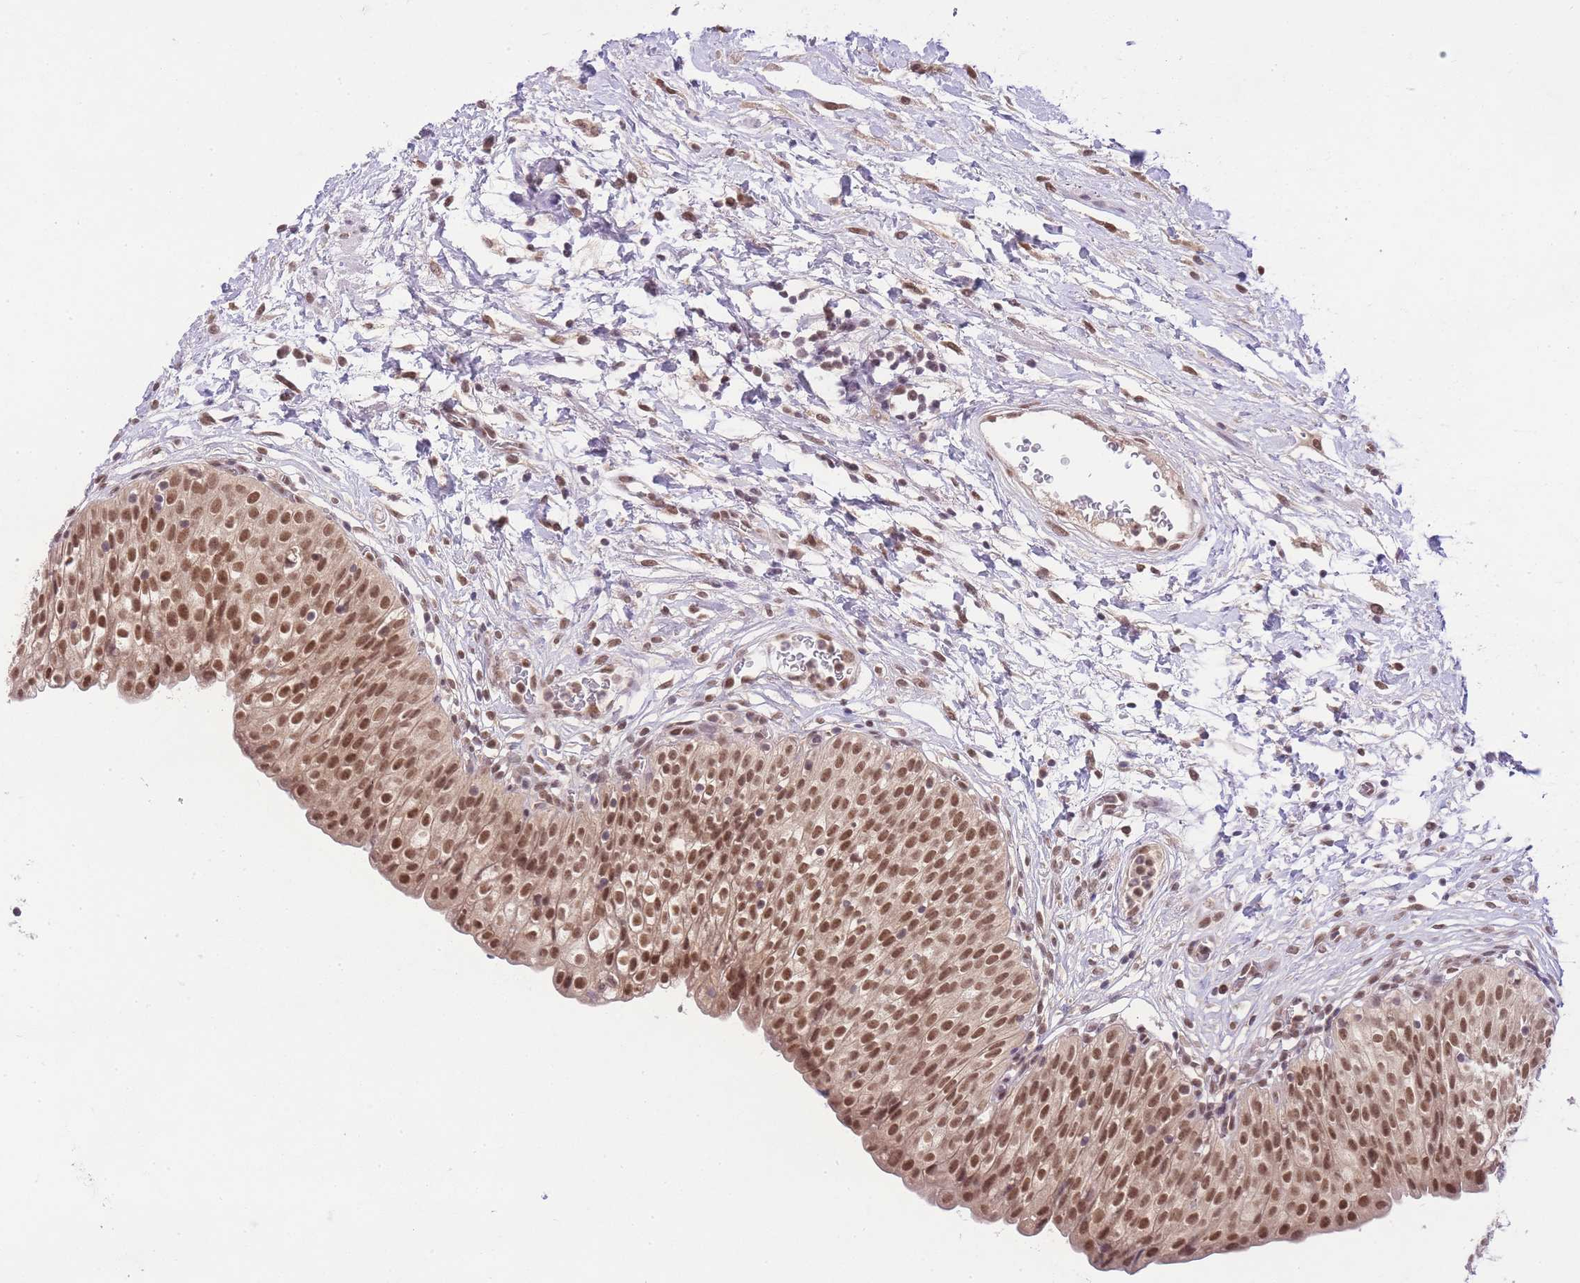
{"staining": {"intensity": "moderate", "quantity": ">75%", "location": "nuclear"}, "tissue": "urinary bladder", "cell_type": "Urothelial cells", "image_type": "normal", "snomed": [{"axis": "morphology", "description": "Normal tissue, NOS"}, {"axis": "topography", "description": "Urinary bladder"}], "caption": "An image of human urinary bladder stained for a protein reveals moderate nuclear brown staining in urothelial cells. The protein is shown in brown color, while the nuclei are stained blue.", "gene": "TMED3", "patient": {"sex": "male", "age": 55}}